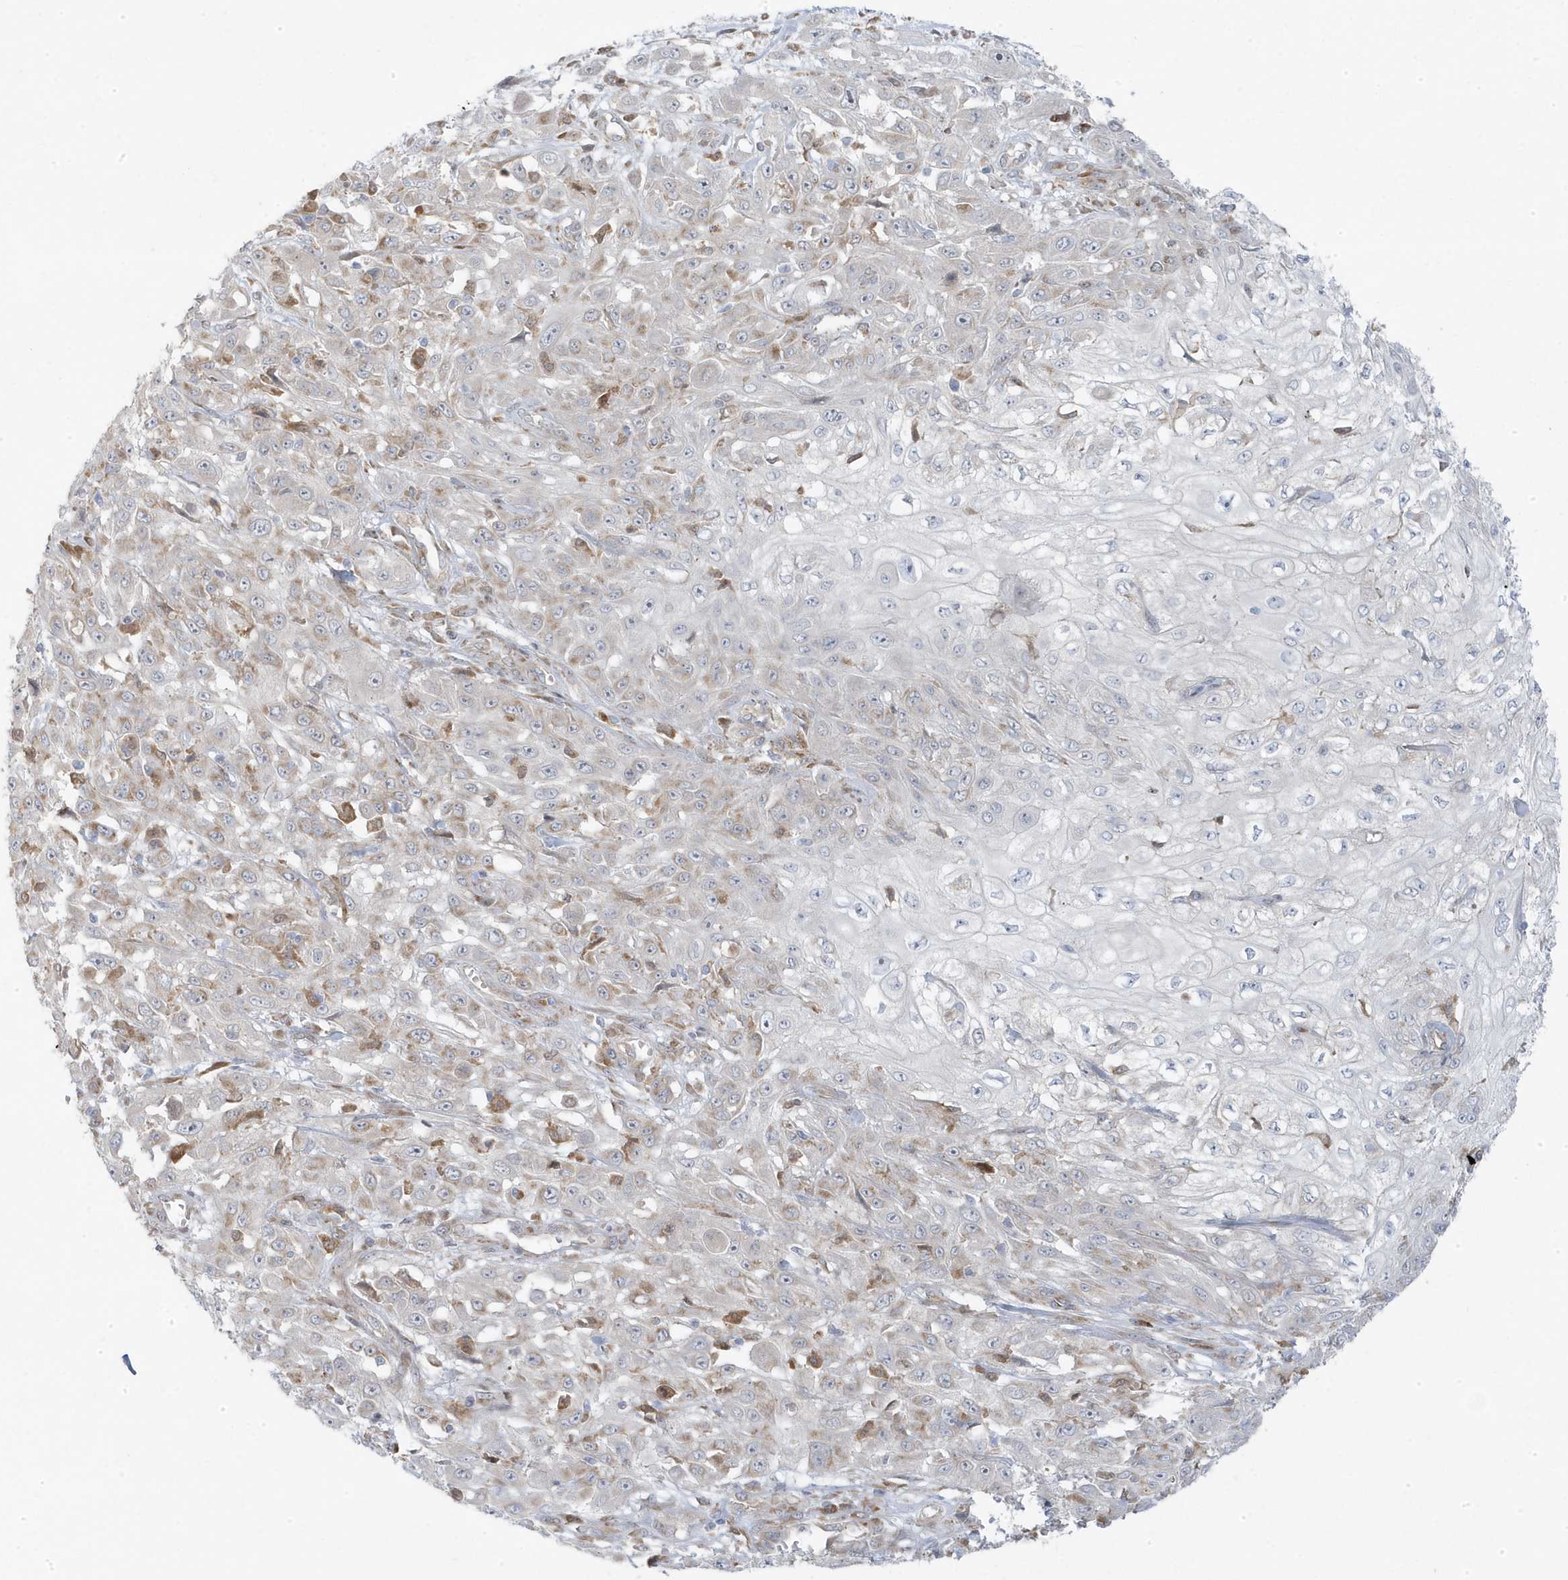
{"staining": {"intensity": "weak", "quantity": "<25%", "location": "cytoplasmic/membranous"}, "tissue": "skin cancer", "cell_type": "Tumor cells", "image_type": "cancer", "snomed": [{"axis": "morphology", "description": "Squamous cell carcinoma, NOS"}, {"axis": "morphology", "description": "Squamous cell carcinoma, metastatic, NOS"}, {"axis": "topography", "description": "Skin"}, {"axis": "topography", "description": "Lymph node"}], "caption": "This photomicrograph is of skin squamous cell carcinoma stained with immunohistochemistry to label a protein in brown with the nuclei are counter-stained blue. There is no positivity in tumor cells. Brightfield microscopy of immunohistochemistry (IHC) stained with DAB (3,3'-diaminobenzidine) (brown) and hematoxylin (blue), captured at high magnification.", "gene": "ZNF654", "patient": {"sex": "male", "age": 75}}